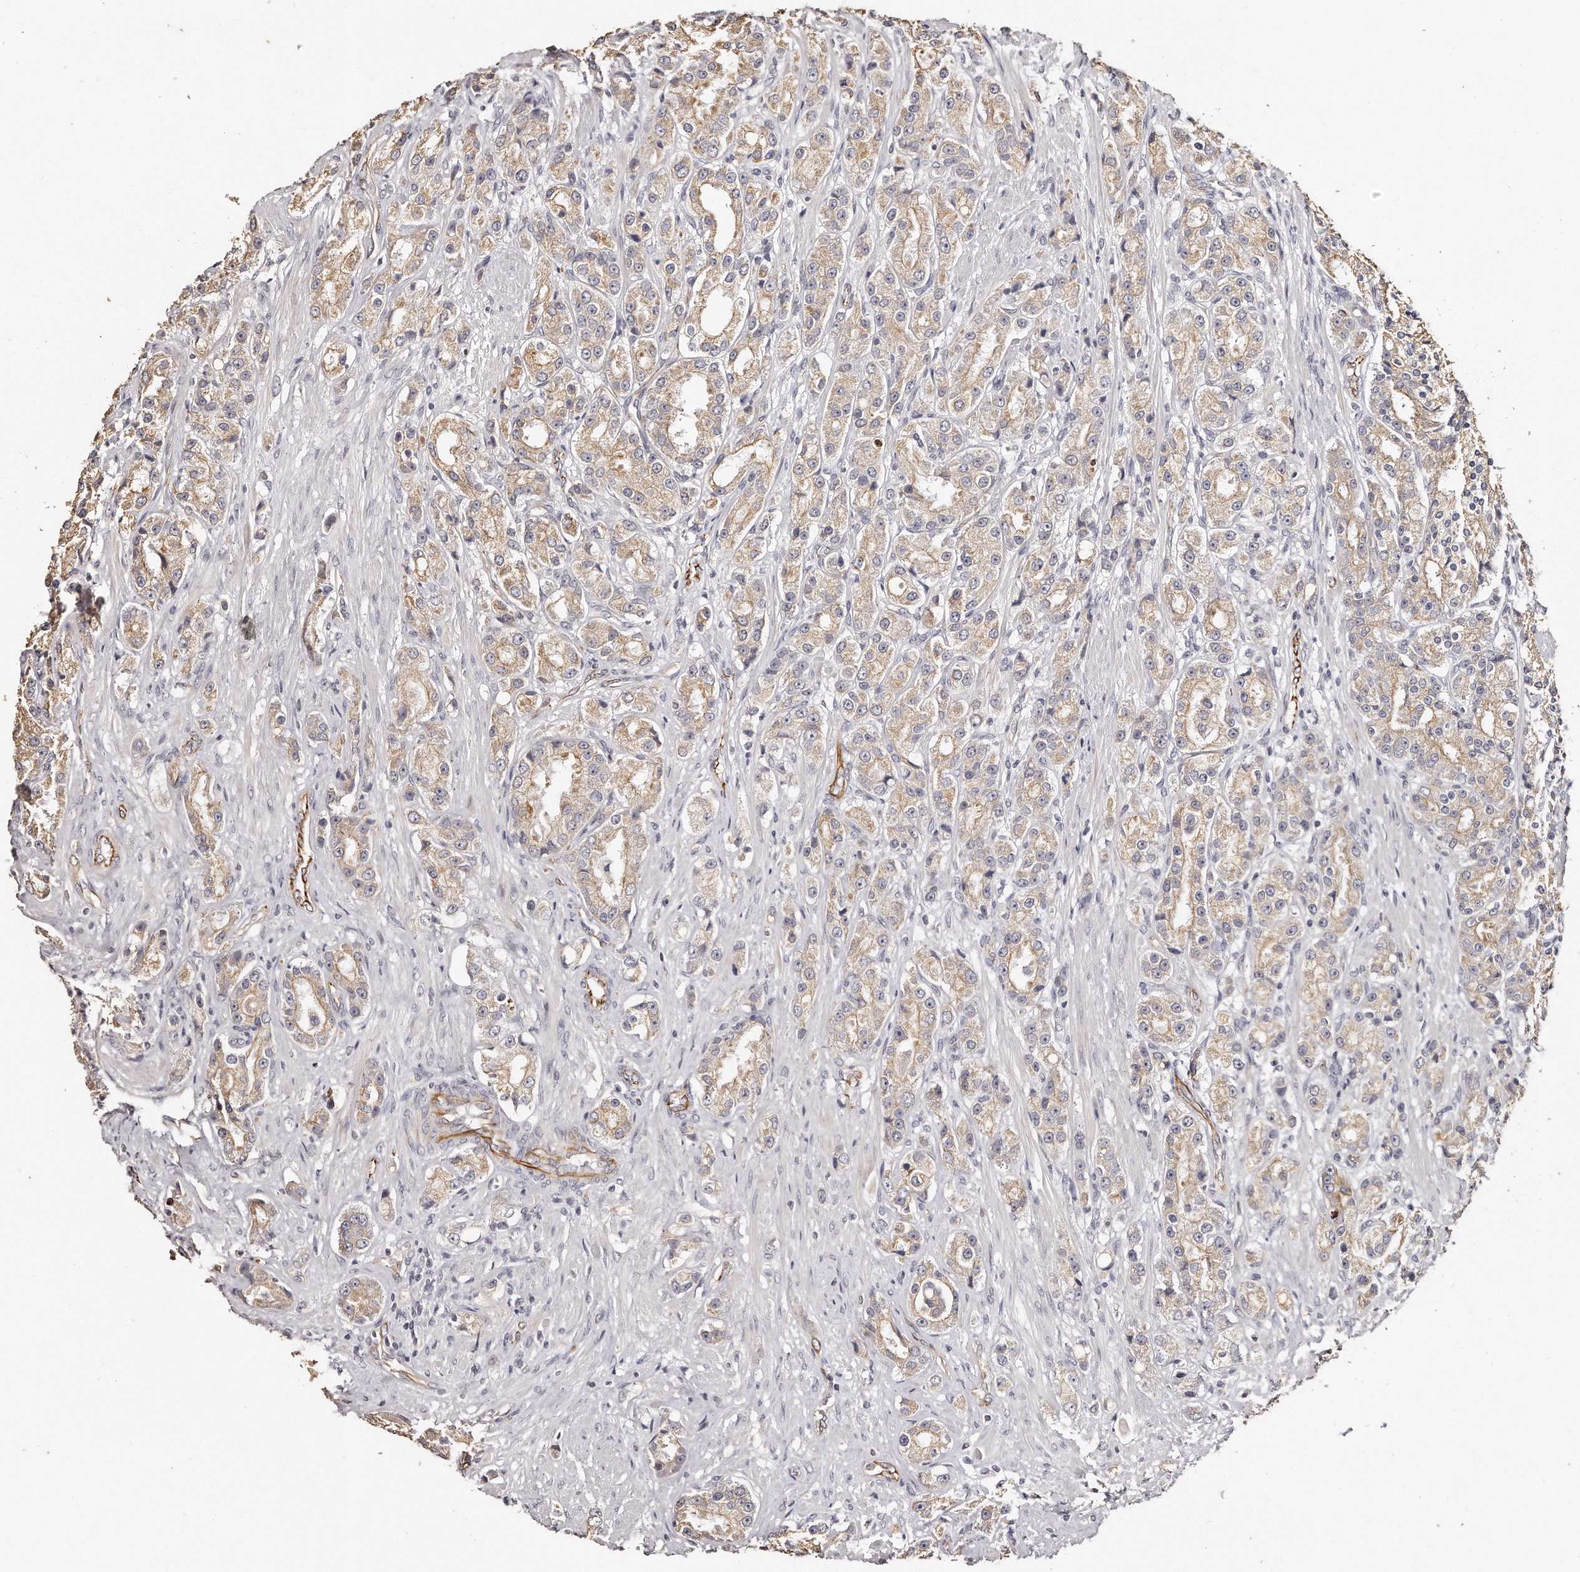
{"staining": {"intensity": "moderate", "quantity": ">75%", "location": "cytoplasmic/membranous"}, "tissue": "prostate cancer", "cell_type": "Tumor cells", "image_type": "cancer", "snomed": [{"axis": "morphology", "description": "Adenocarcinoma, High grade"}, {"axis": "topography", "description": "Prostate"}], "caption": "High-grade adenocarcinoma (prostate) stained with DAB (3,3'-diaminobenzidine) IHC shows medium levels of moderate cytoplasmic/membranous expression in approximately >75% of tumor cells. The staining was performed using DAB (3,3'-diaminobenzidine), with brown indicating positive protein expression. Nuclei are stained blue with hematoxylin.", "gene": "ZYG11A", "patient": {"sex": "male", "age": 60}}